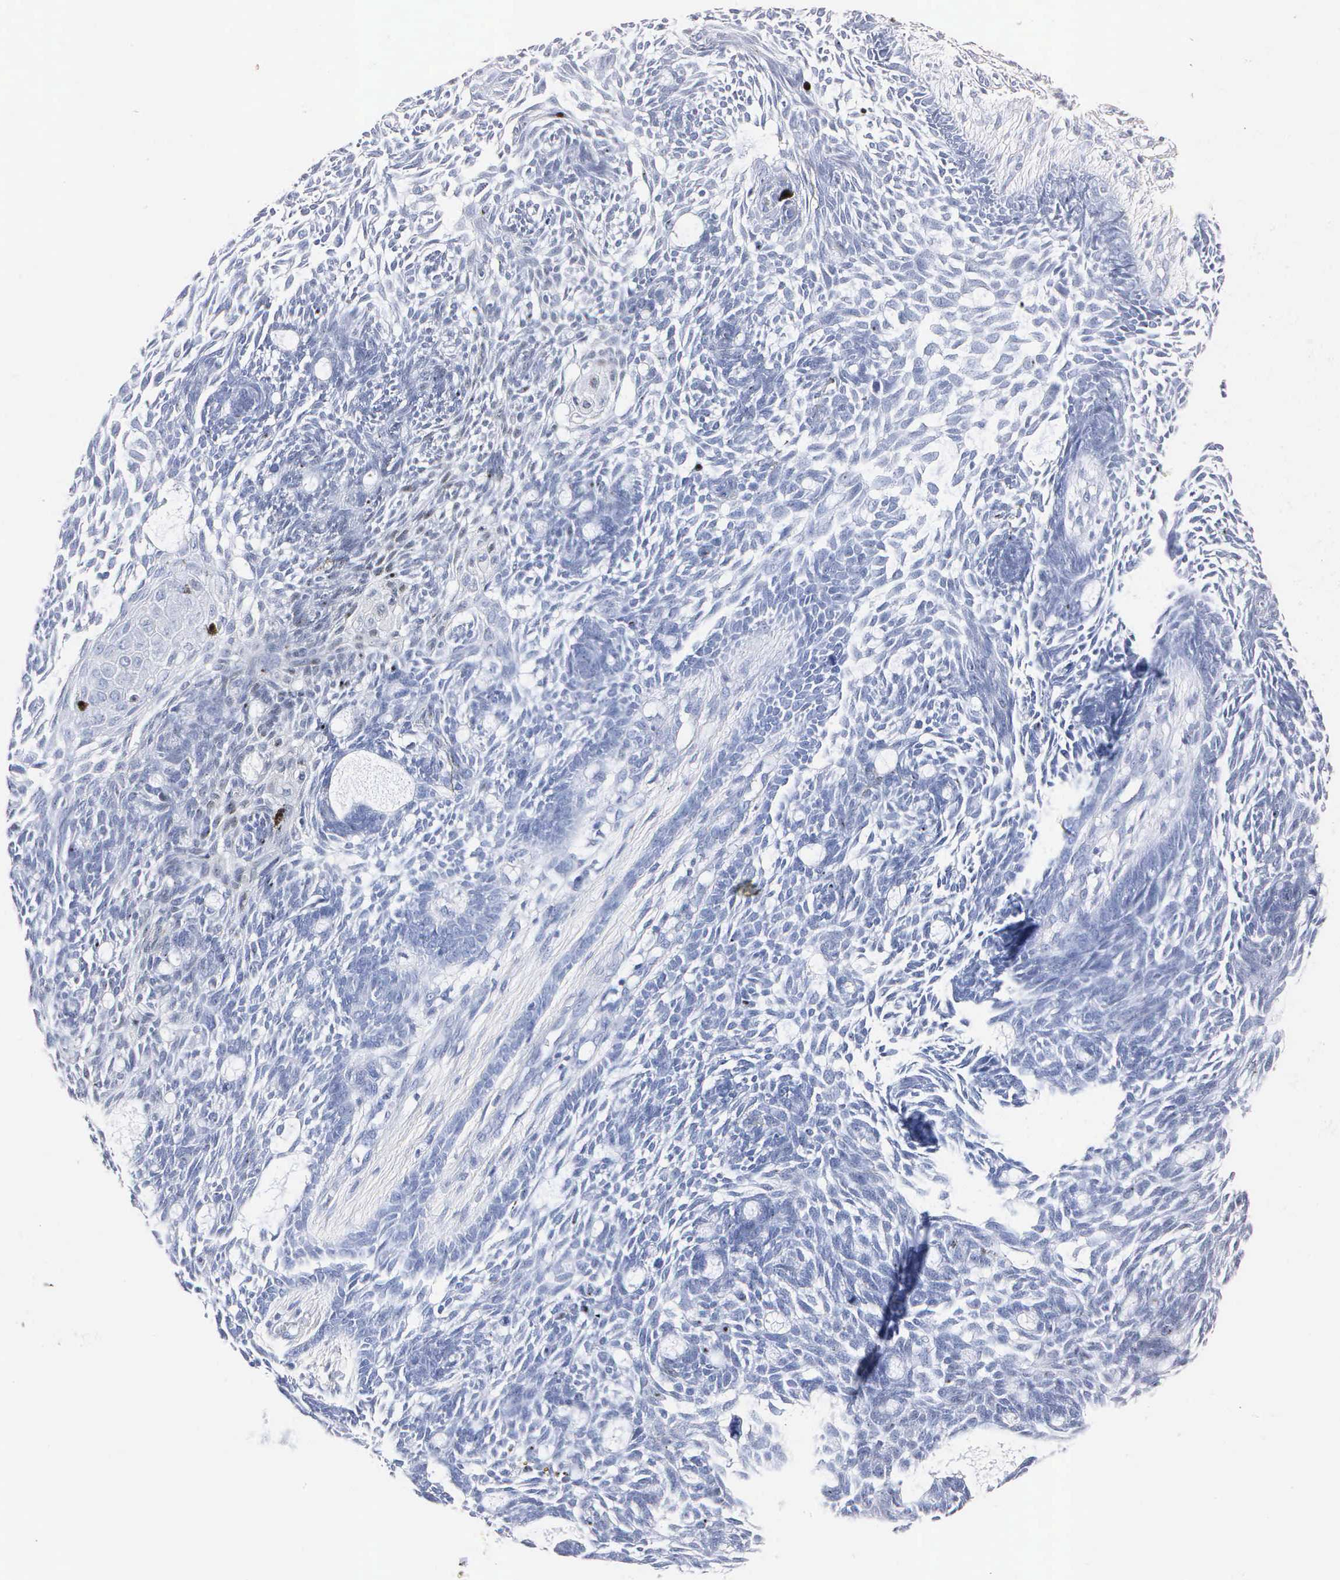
{"staining": {"intensity": "negative", "quantity": "none", "location": "none"}, "tissue": "skin cancer", "cell_type": "Tumor cells", "image_type": "cancer", "snomed": [{"axis": "morphology", "description": "Basal cell carcinoma"}, {"axis": "topography", "description": "Skin"}], "caption": "A photomicrograph of human skin cancer is negative for staining in tumor cells. (Immunohistochemistry (ihc), brightfield microscopy, high magnification).", "gene": "ENO2", "patient": {"sex": "male", "age": 58}}